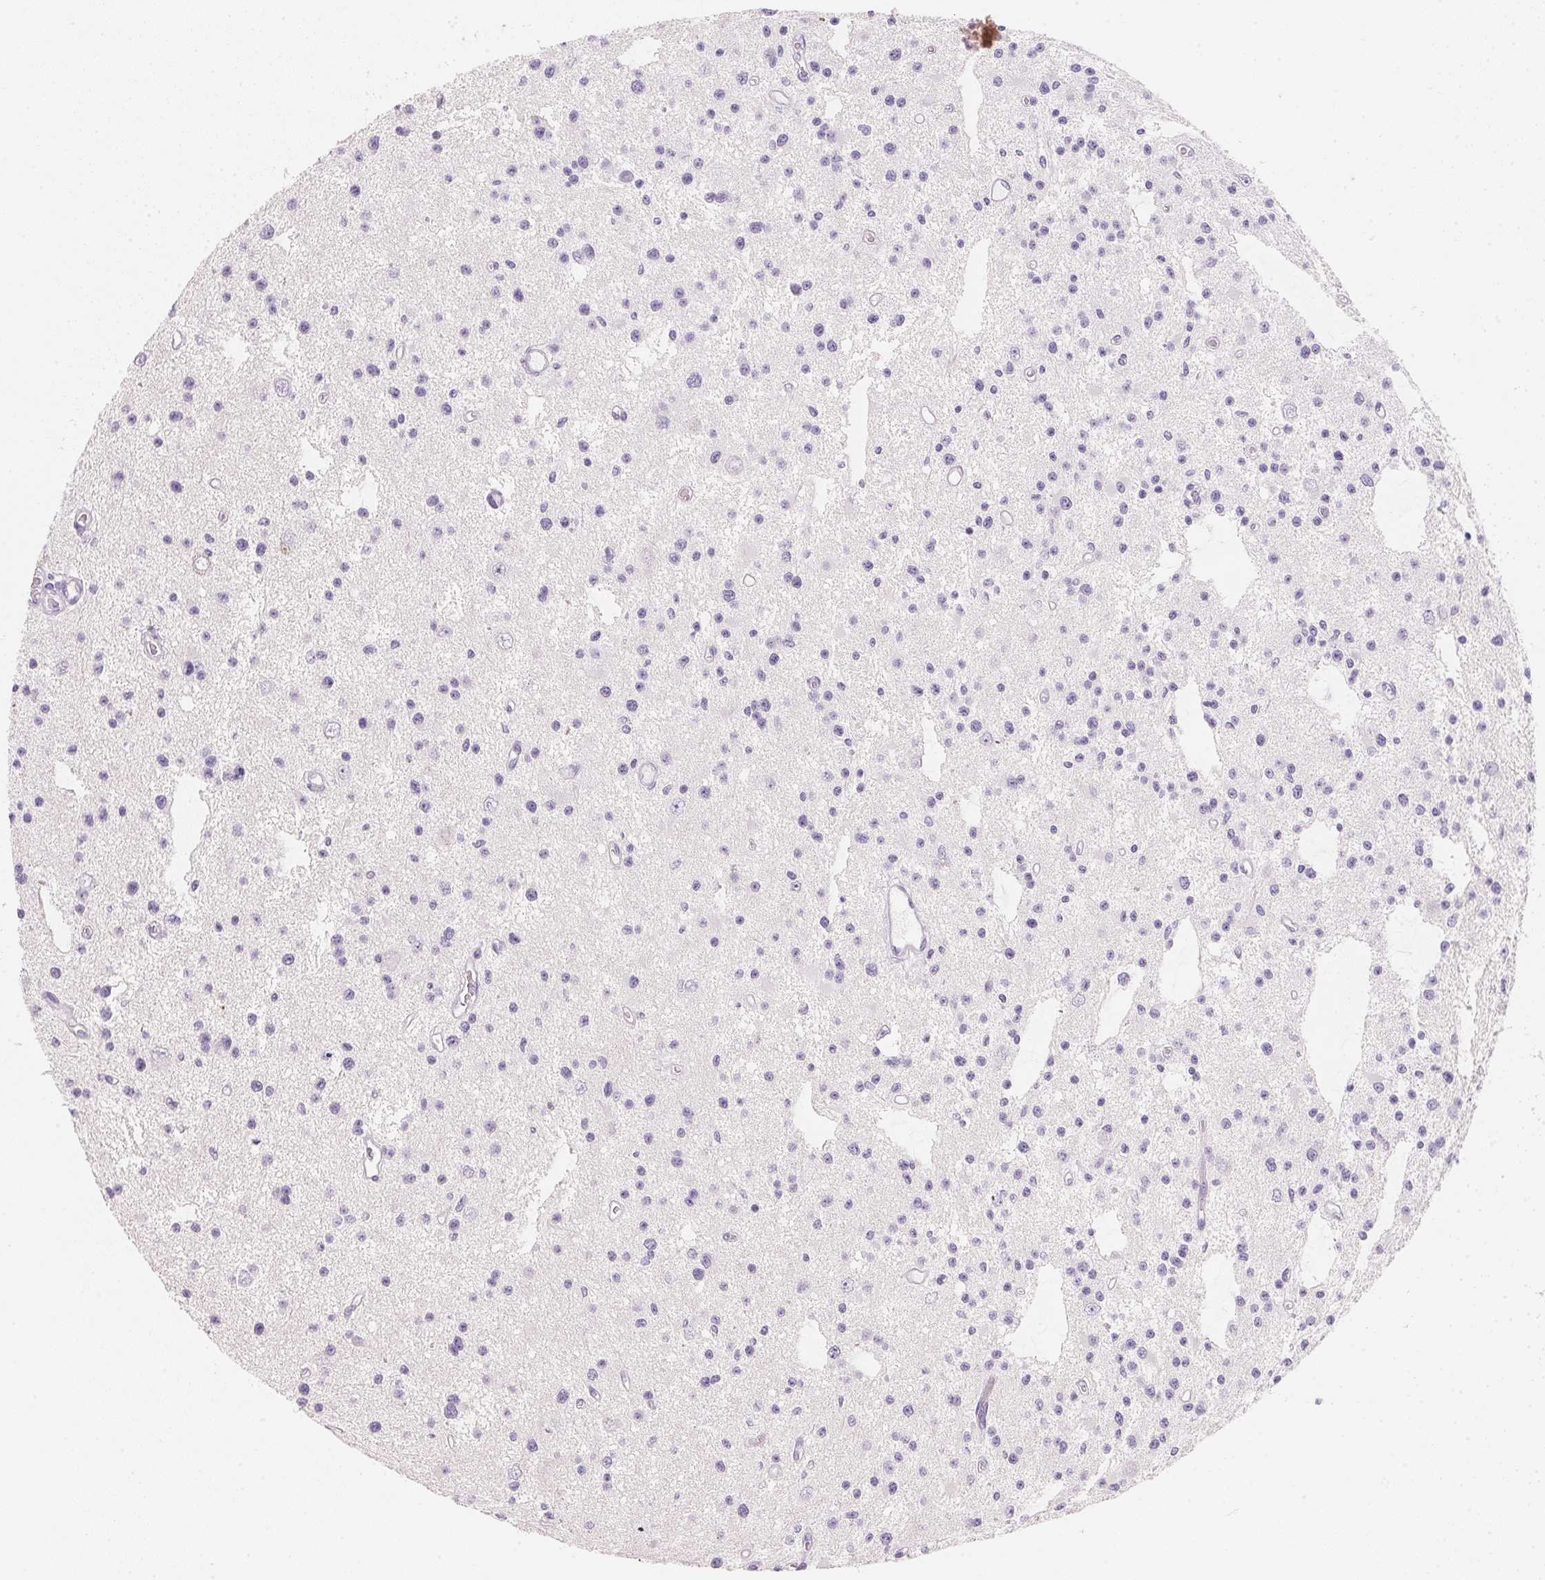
{"staining": {"intensity": "negative", "quantity": "none", "location": "none"}, "tissue": "glioma", "cell_type": "Tumor cells", "image_type": "cancer", "snomed": [{"axis": "morphology", "description": "Glioma, malignant, Low grade"}, {"axis": "topography", "description": "Brain"}], "caption": "The immunohistochemistry image has no significant expression in tumor cells of glioma tissue. (DAB immunohistochemistry, high magnification).", "gene": "ACP3", "patient": {"sex": "male", "age": 43}}